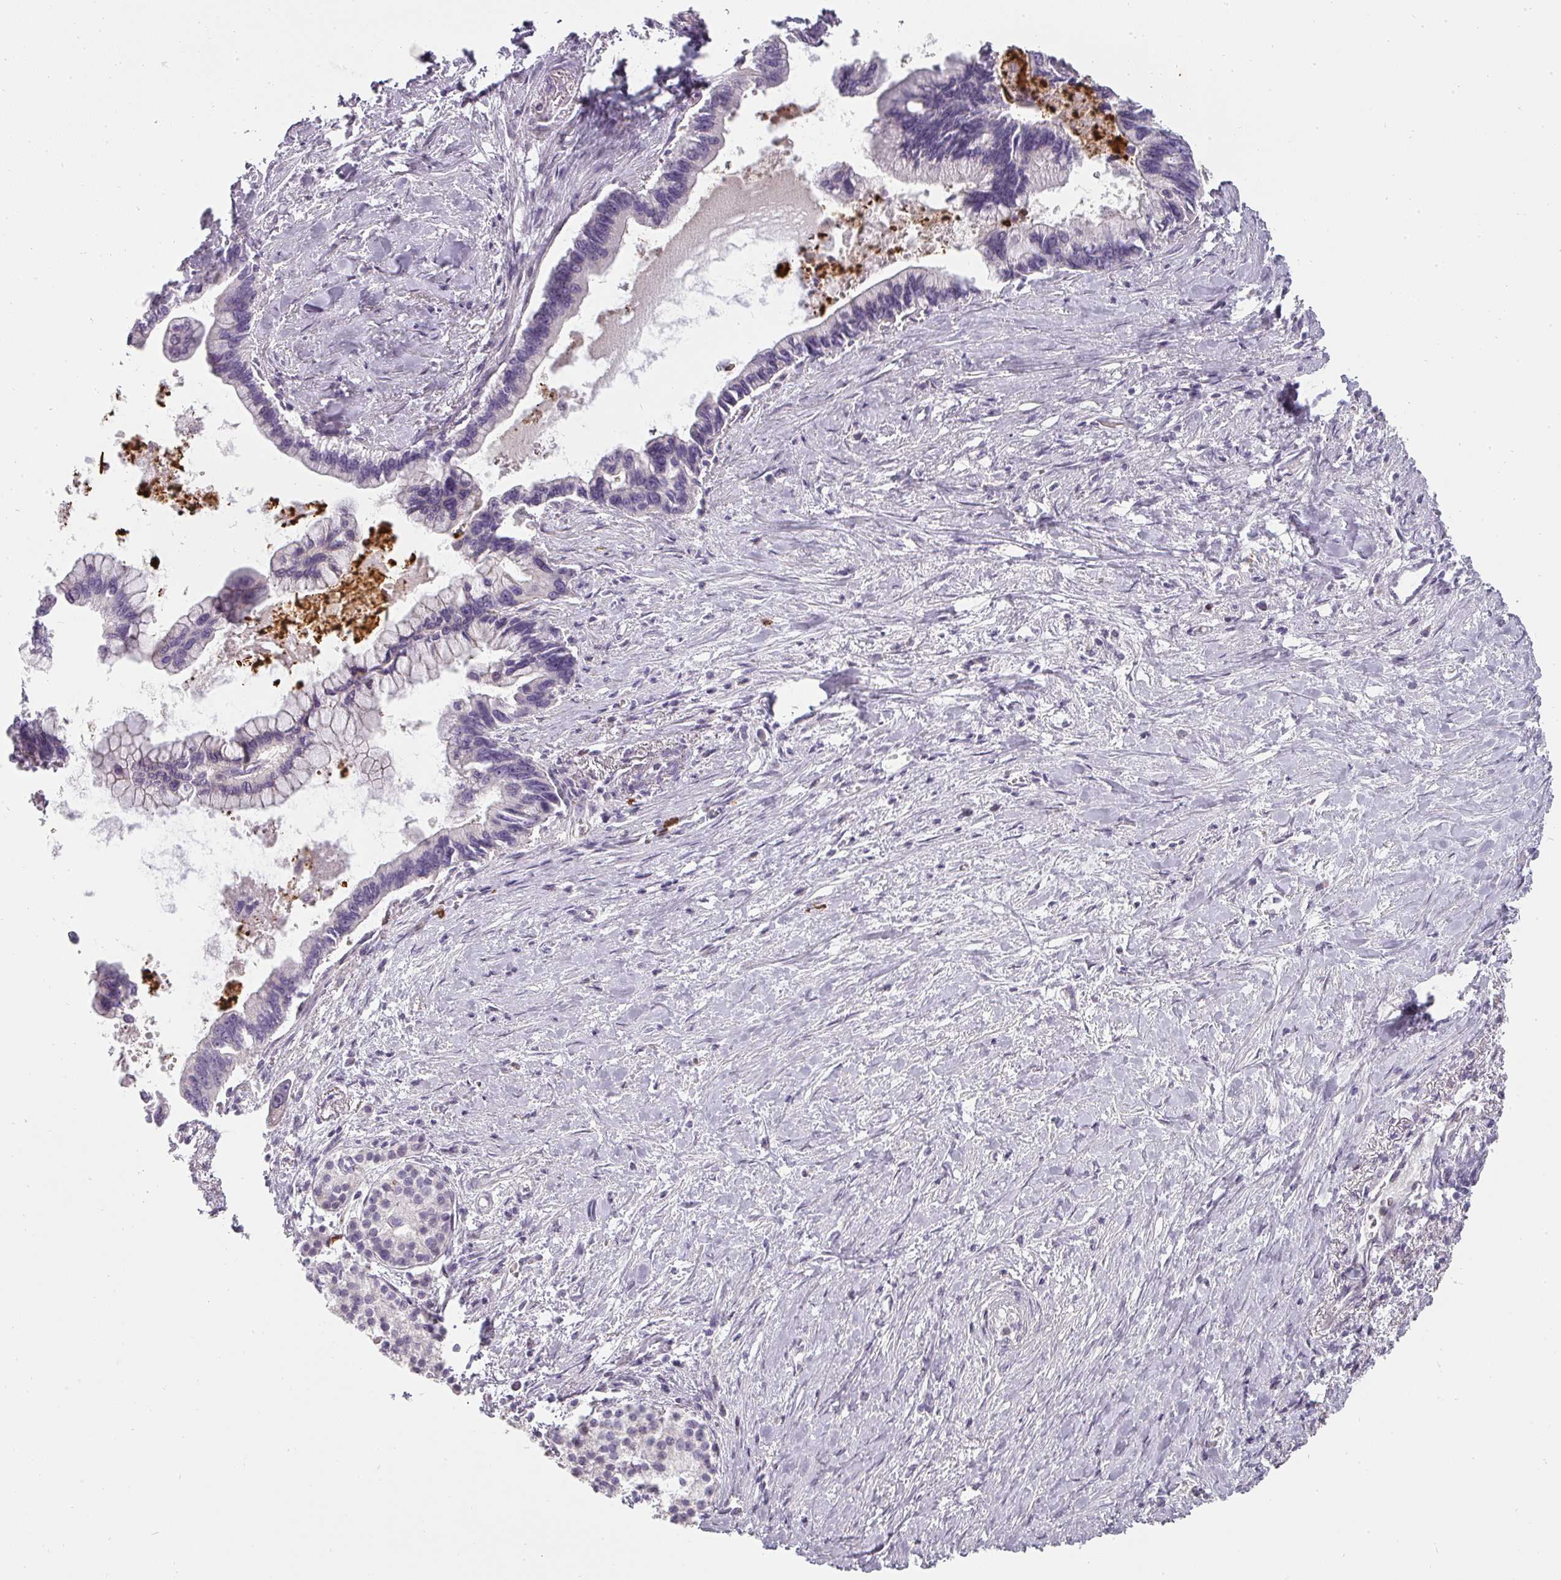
{"staining": {"intensity": "negative", "quantity": "none", "location": "none"}, "tissue": "pancreatic cancer", "cell_type": "Tumor cells", "image_type": "cancer", "snomed": [{"axis": "morphology", "description": "Adenocarcinoma, NOS"}, {"axis": "topography", "description": "Pancreas"}], "caption": "Immunohistochemical staining of human pancreatic cancer (adenocarcinoma) displays no significant positivity in tumor cells.", "gene": "BIK", "patient": {"sex": "female", "age": 83}}